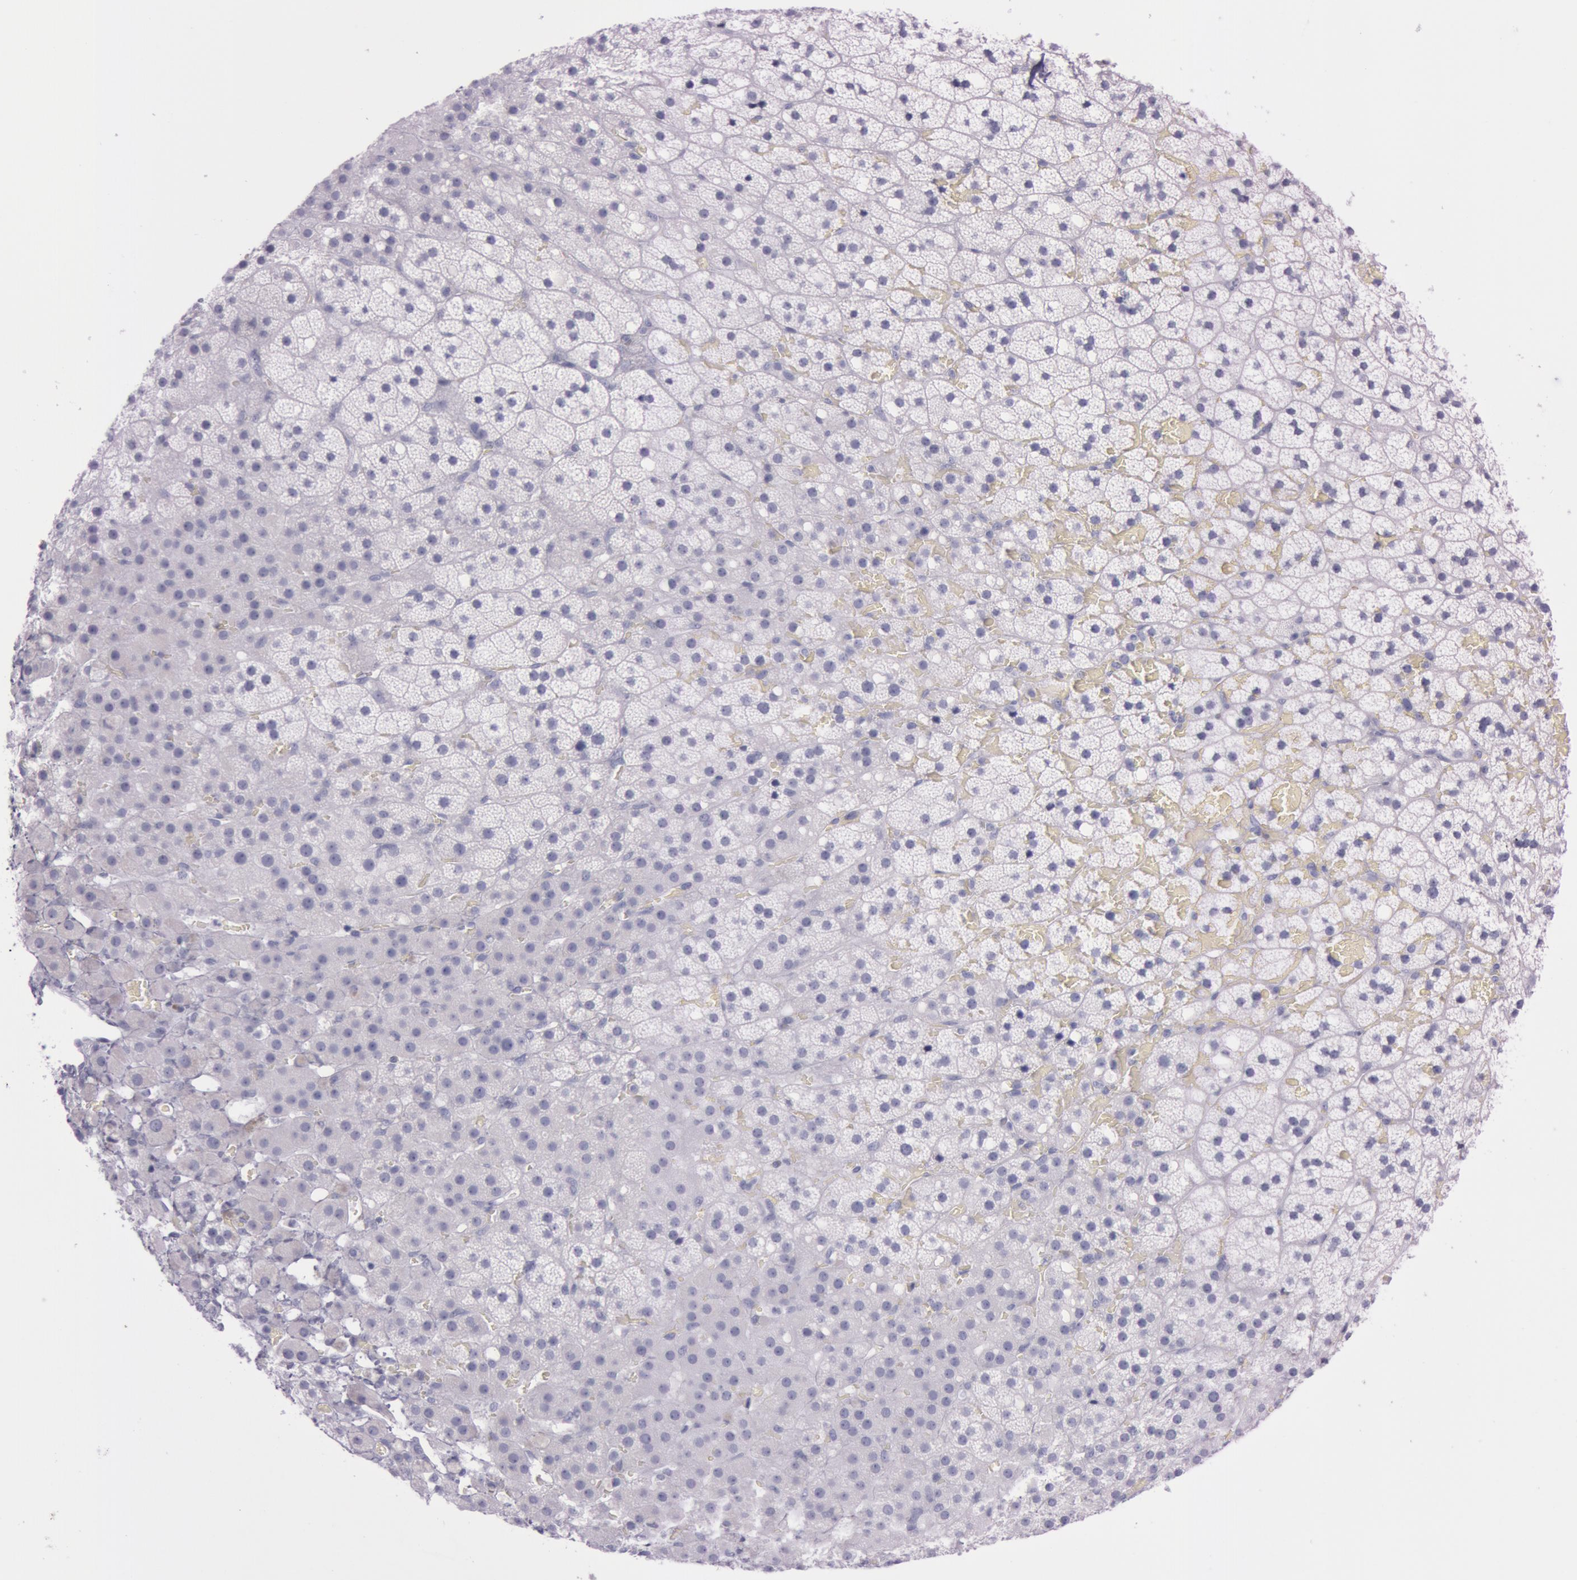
{"staining": {"intensity": "negative", "quantity": "none", "location": "none"}, "tissue": "adrenal gland", "cell_type": "Glandular cells", "image_type": "normal", "snomed": [{"axis": "morphology", "description": "Normal tissue, NOS"}, {"axis": "topography", "description": "Adrenal gland"}], "caption": "IHC of benign adrenal gland demonstrates no positivity in glandular cells. (DAB (3,3'-diaminobenzidine) IHC, high magnification).", "gene": "S100A7", "patient": {"sex": "male", "age": 35}}